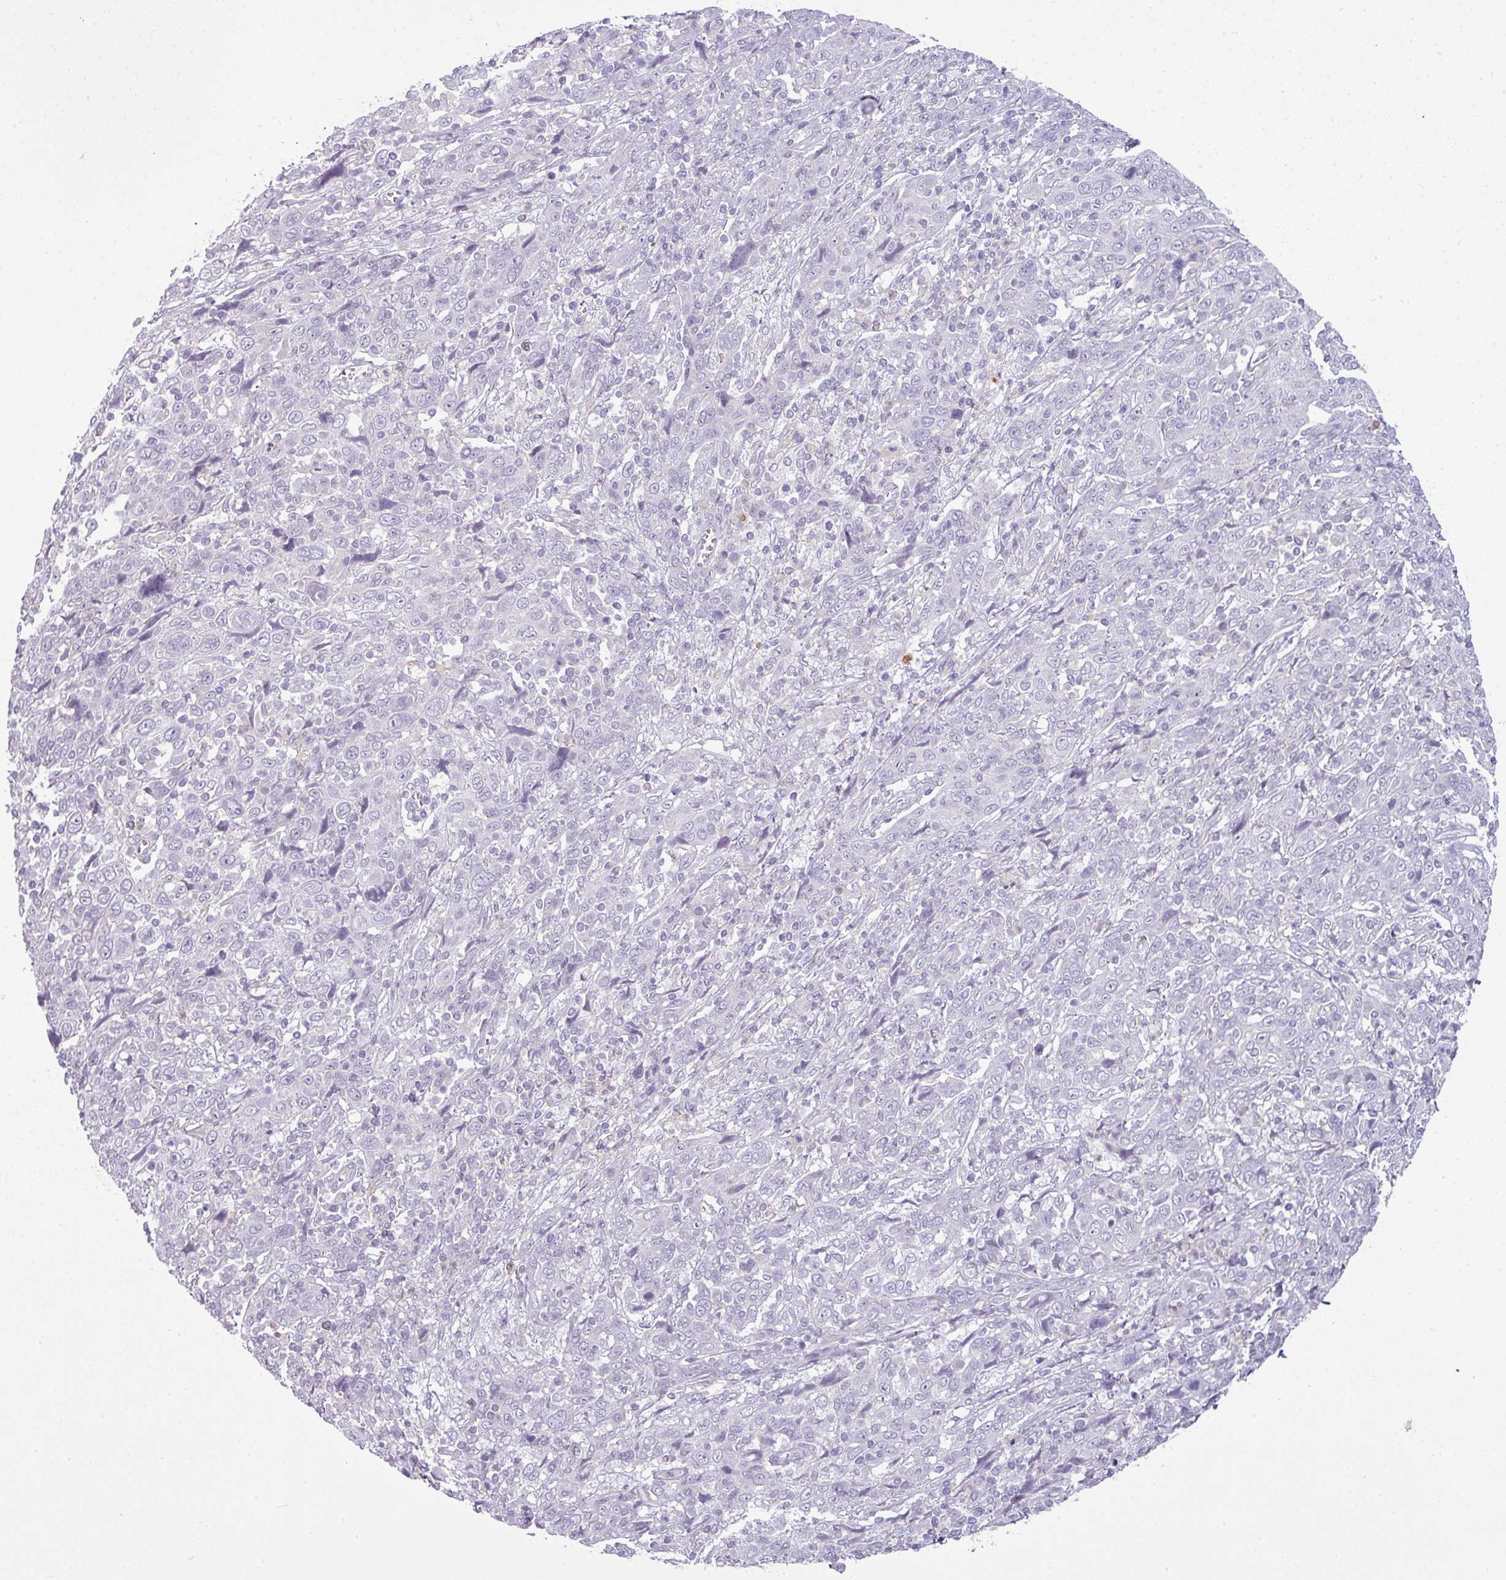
{"staining": {"intensity": "negative", "quantity": "none", "location": "none"}, "tissue": "cervical cancer", "cell_type": "Tumor cells", "image_type": "cancer", "snomed": [{"axis": "morphology", "description": "Squamous cell carcinoma, NOS"}, {"axis": "topography", "description": "Cervix"}], "caption": "An immunohistochemistry (IHC) image of cervical cancer is shown. There is no staining in tumor cells of cervical cancer. The staining is performed using DAB brown chromogen with nuclei counter-stained in using hematoxylin.", "gene": "HBEGF", "patient": {"sex": "female", "age": 46}}